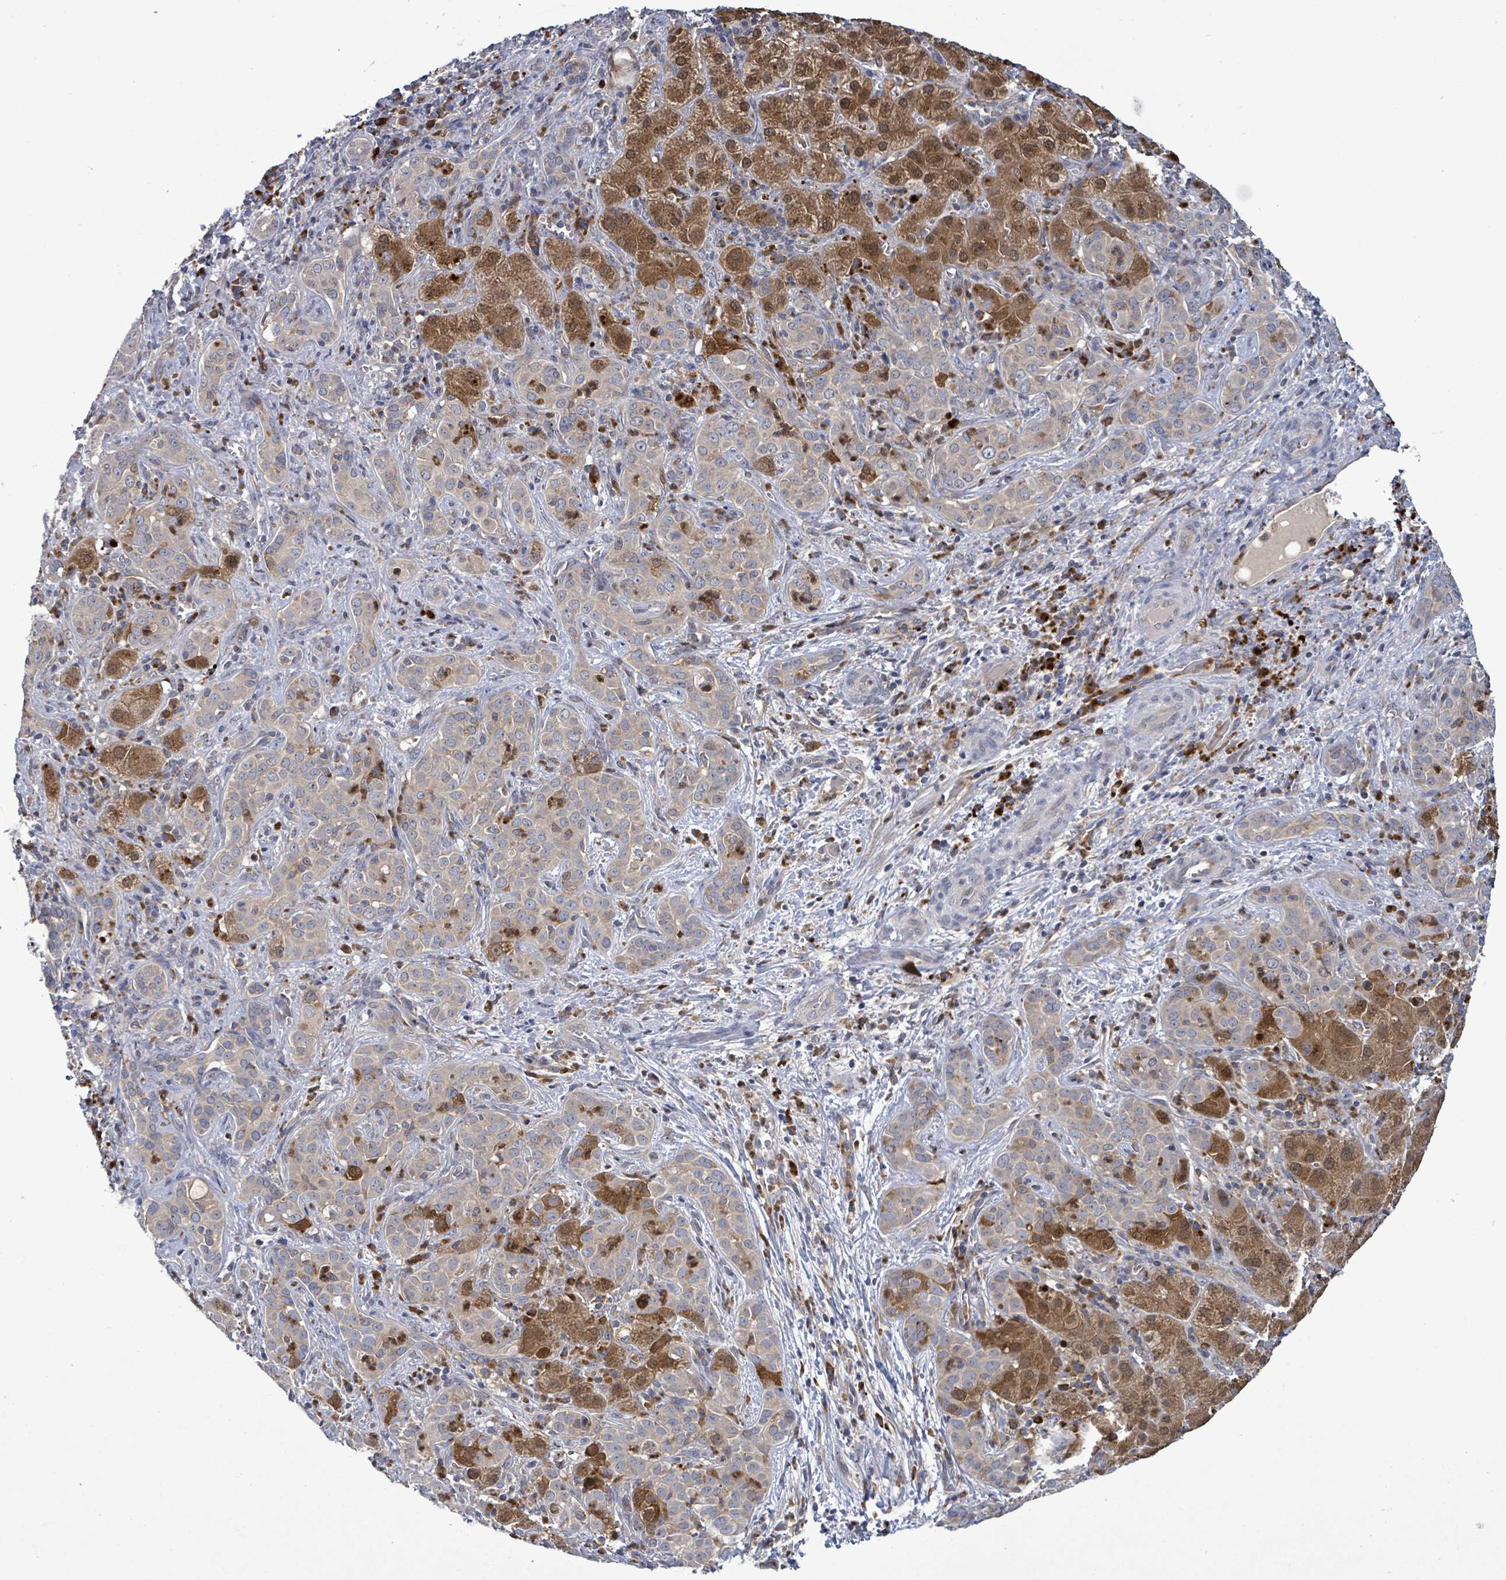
{"staining": {"intensity": "weak", "quantity": "<25%", "location": "cytoplasmic/membranous"}, "tissue": "liver cancer", "cell_type": "Tumor cells", "image_type": "cancer", "snomed": [{"axis": "morphology", "description": "Cholangiocarcinoma"}, {"axis": "topography", "description": "Liver"}], "caption": "Tumor cells show no significant staining in liver cholangiocarcinoma.", "gene": "SERPINE3", "patient": {"sex": "male", "age": 67}}